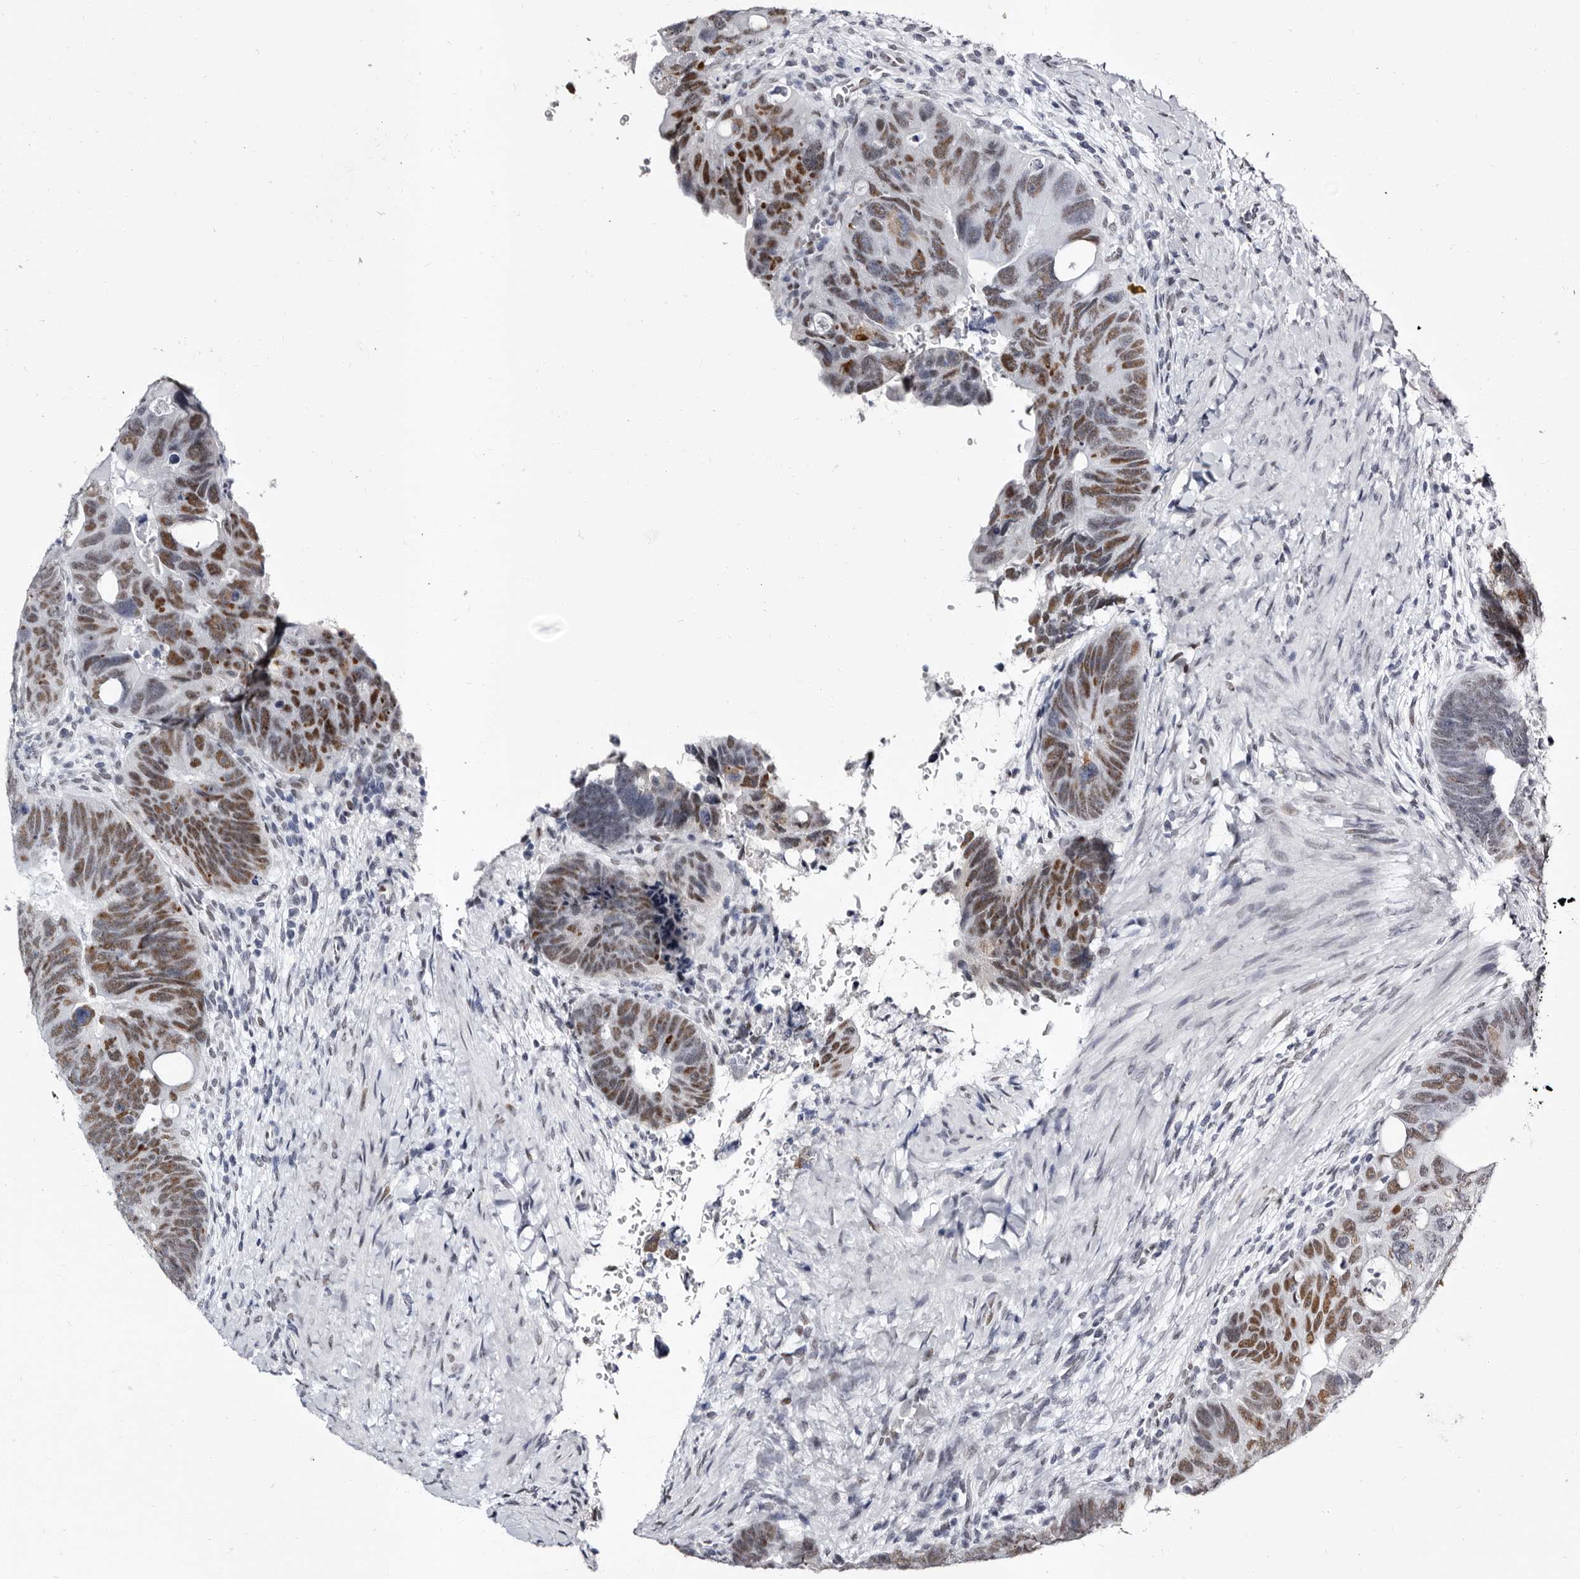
{"staining": {"intensity": "moderate", "quantity": ">75%", "location": "nuclear"}, "tissue": "colorectal cancer", "cell_type": "Tumor cells", "image_type": "cancer", "snomed": [{"axis": "morphology", "description": "Adenocarcinoma, NOS"}, {"axis": "topography", "description": "Rectum"}], "caption": "DAB immunohistochemical staining of colorectal cancer (adenocarcinoma) exhibits moderate nuclear protein positivity in about >75% of tumor cells.", "gene": "ZNF326", "patient": {"sex": "male", "age": 59}}